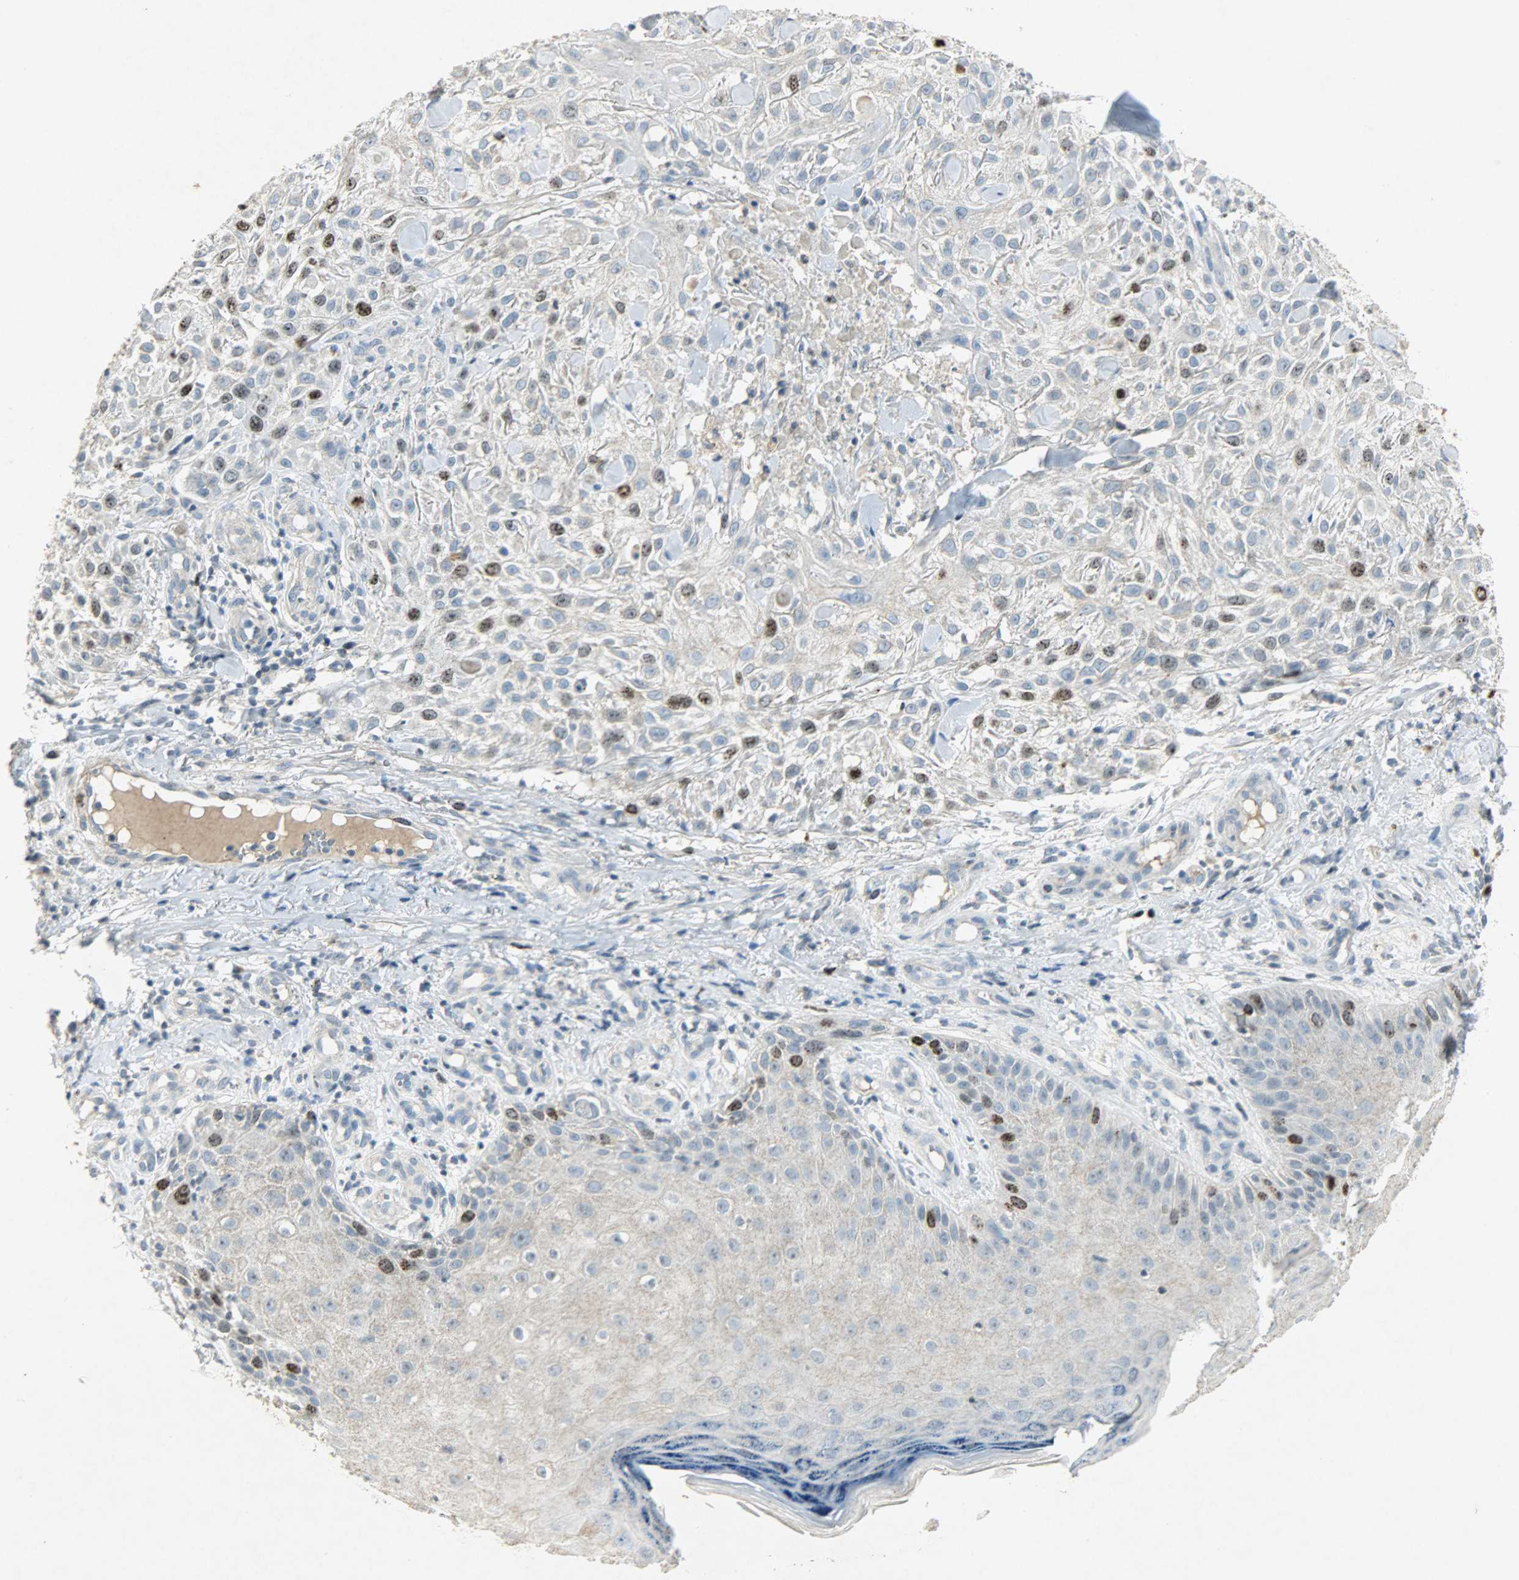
{"staining": {"intensity": "moderate", "quantity": "<25%", "location": "nuclear"}, "tissue": "skin cancer", "cell_type": "Tumor cells", "image_type": "cancer", "snomed": [{"axis": "morphology", "description": "Squamous cell carcinoma, NOS"}, {"axis": "topography", "description": "Skin"}], "caption": "This micrograph displays immunohistochemistry (IHC) staining of human skin squamous cell carcinoma, with low moderate nuclear expression in approximately <25% of tumor cells.", "gene": "AURKB", "patient": {"sex": "female", "age": 42}}